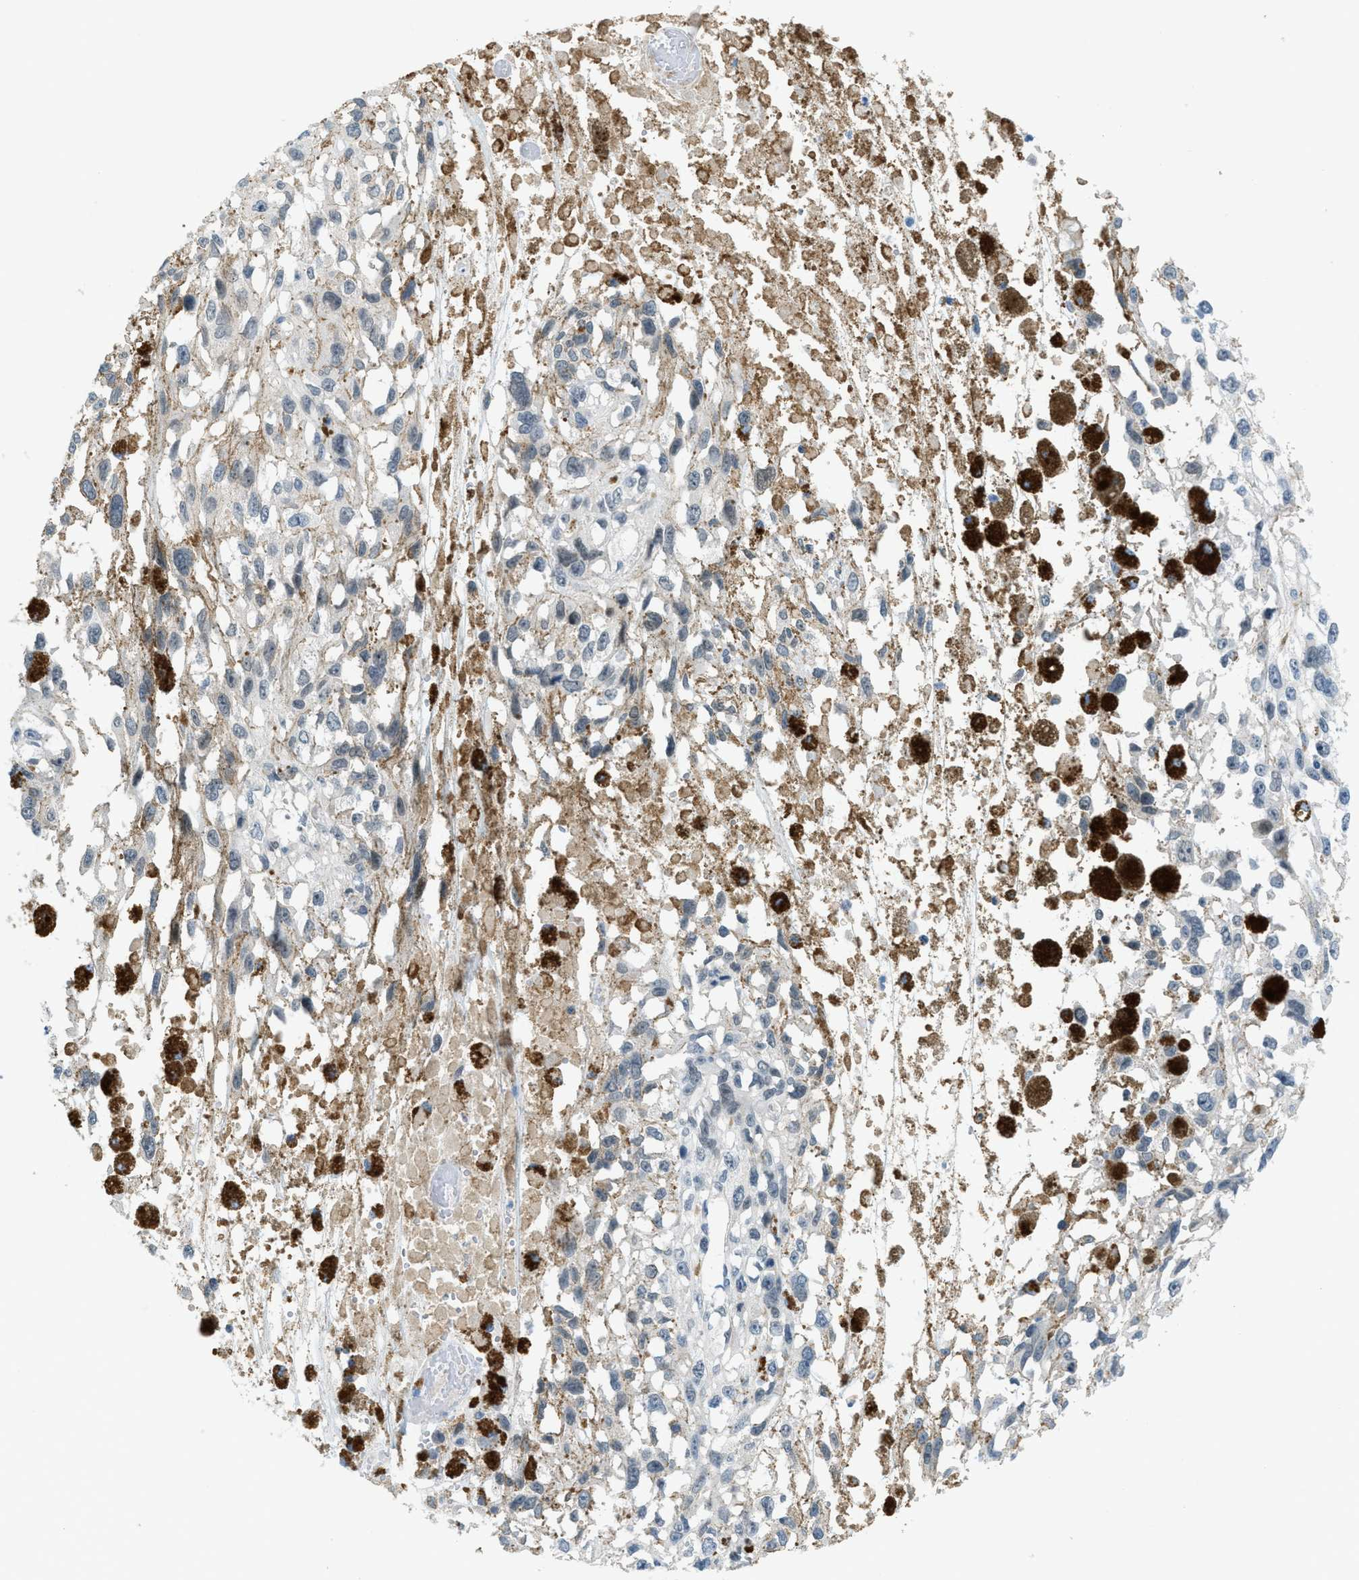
{"staining": {"intensity": "negative", "quantity": "none", "location": "none"}, "tissue": "melanoma", "cell_type": "Tumor cells", "image_type": "cancer", "snomed": [{"axis": "morphology", "description": "Malignant melanoma, Metastatic site"}, {"axis": "topography", "description": "Lymph node"}], "caption": "A histopathology image of human malignant melanoma (metastatic site) is negative for staining in tumor cells.", "gene": "KLHL8", "patient": {"sex": "male", "age": 59}}